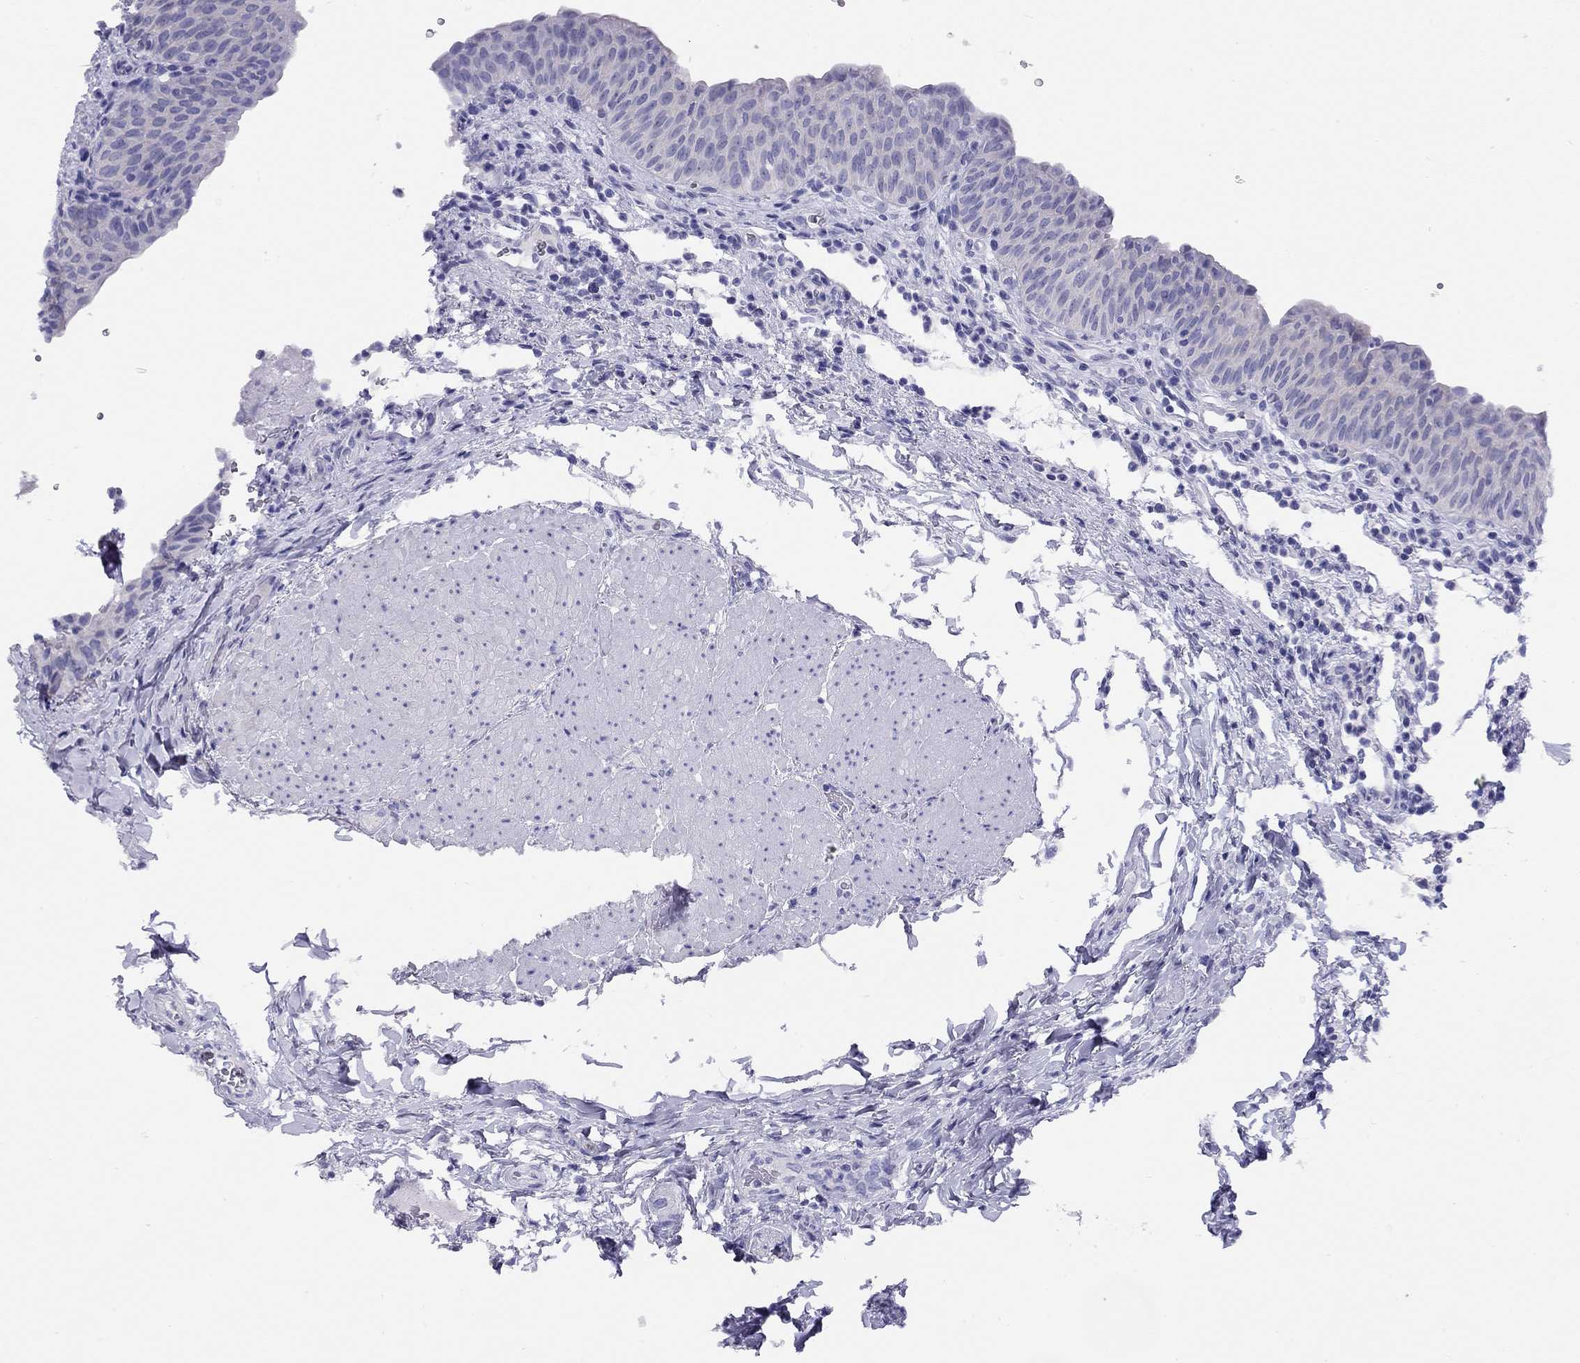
{"staining": {"intensity": "negative", "quantity": "none", "location": "none"}, "tissue": "urinary bladder", "cell_type": "Urothelial cells", "image_type": "normal", "snomed": [{"axis": "morphology", "description": "Normal tissue, NOS"}, {"axis": "topography", "description": "Urinary bladder"}], "caption": "Photomicrograph shows no protein staining in urothelial cells of benign urinary bladder. (Stains: DAB (3,3'-diaminobenzidine) immunohistochemistry with hematoxylin counter stain, Microscopy: brightfield microscopy at high magnification).", "gene": "LRIT2", "patient": {"sex": "male", "age": 66}}